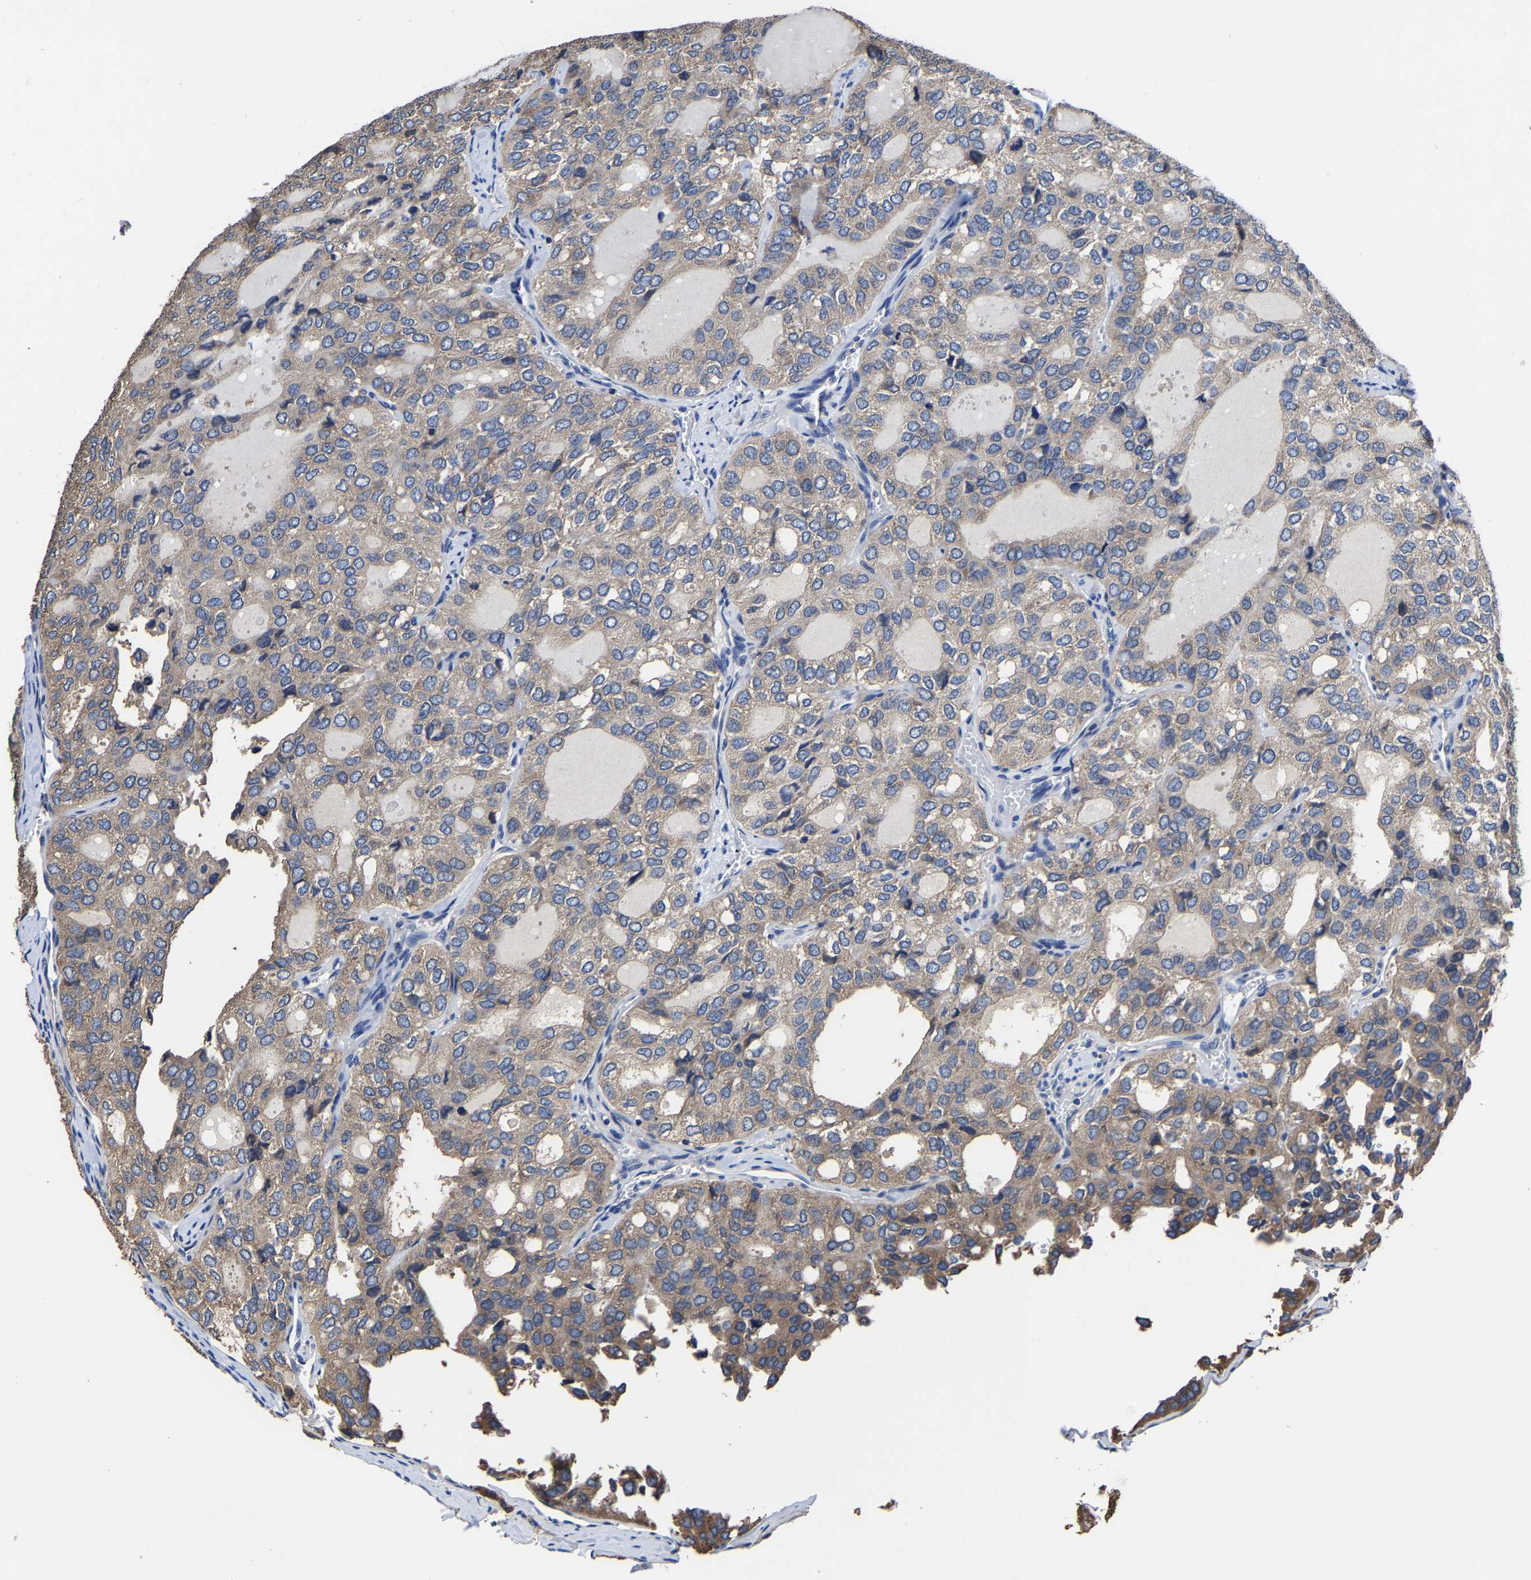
{"staining": {"intensity": "weak", "quantity": ">75%", "location": "cytoplasmic/membranous"}, "tissue": "thyroid cancer", "cell_type": "Tumor cells", "image_type": "cancer", "snomed": [{"axis": "morphology", "description": "Follicular adenoma carcinoma, NOS"}, {"axis": "topography", "description": "Thyroid gland"}], "caption": "IHC of follicular adenoma carcinoma (thyroid) displays low levels of weak cytoplasmic/membranous expression in approximately >75% of tumor cells.", "gene": "SRPK2", "patient": {"sex": "male", "age": 75}}